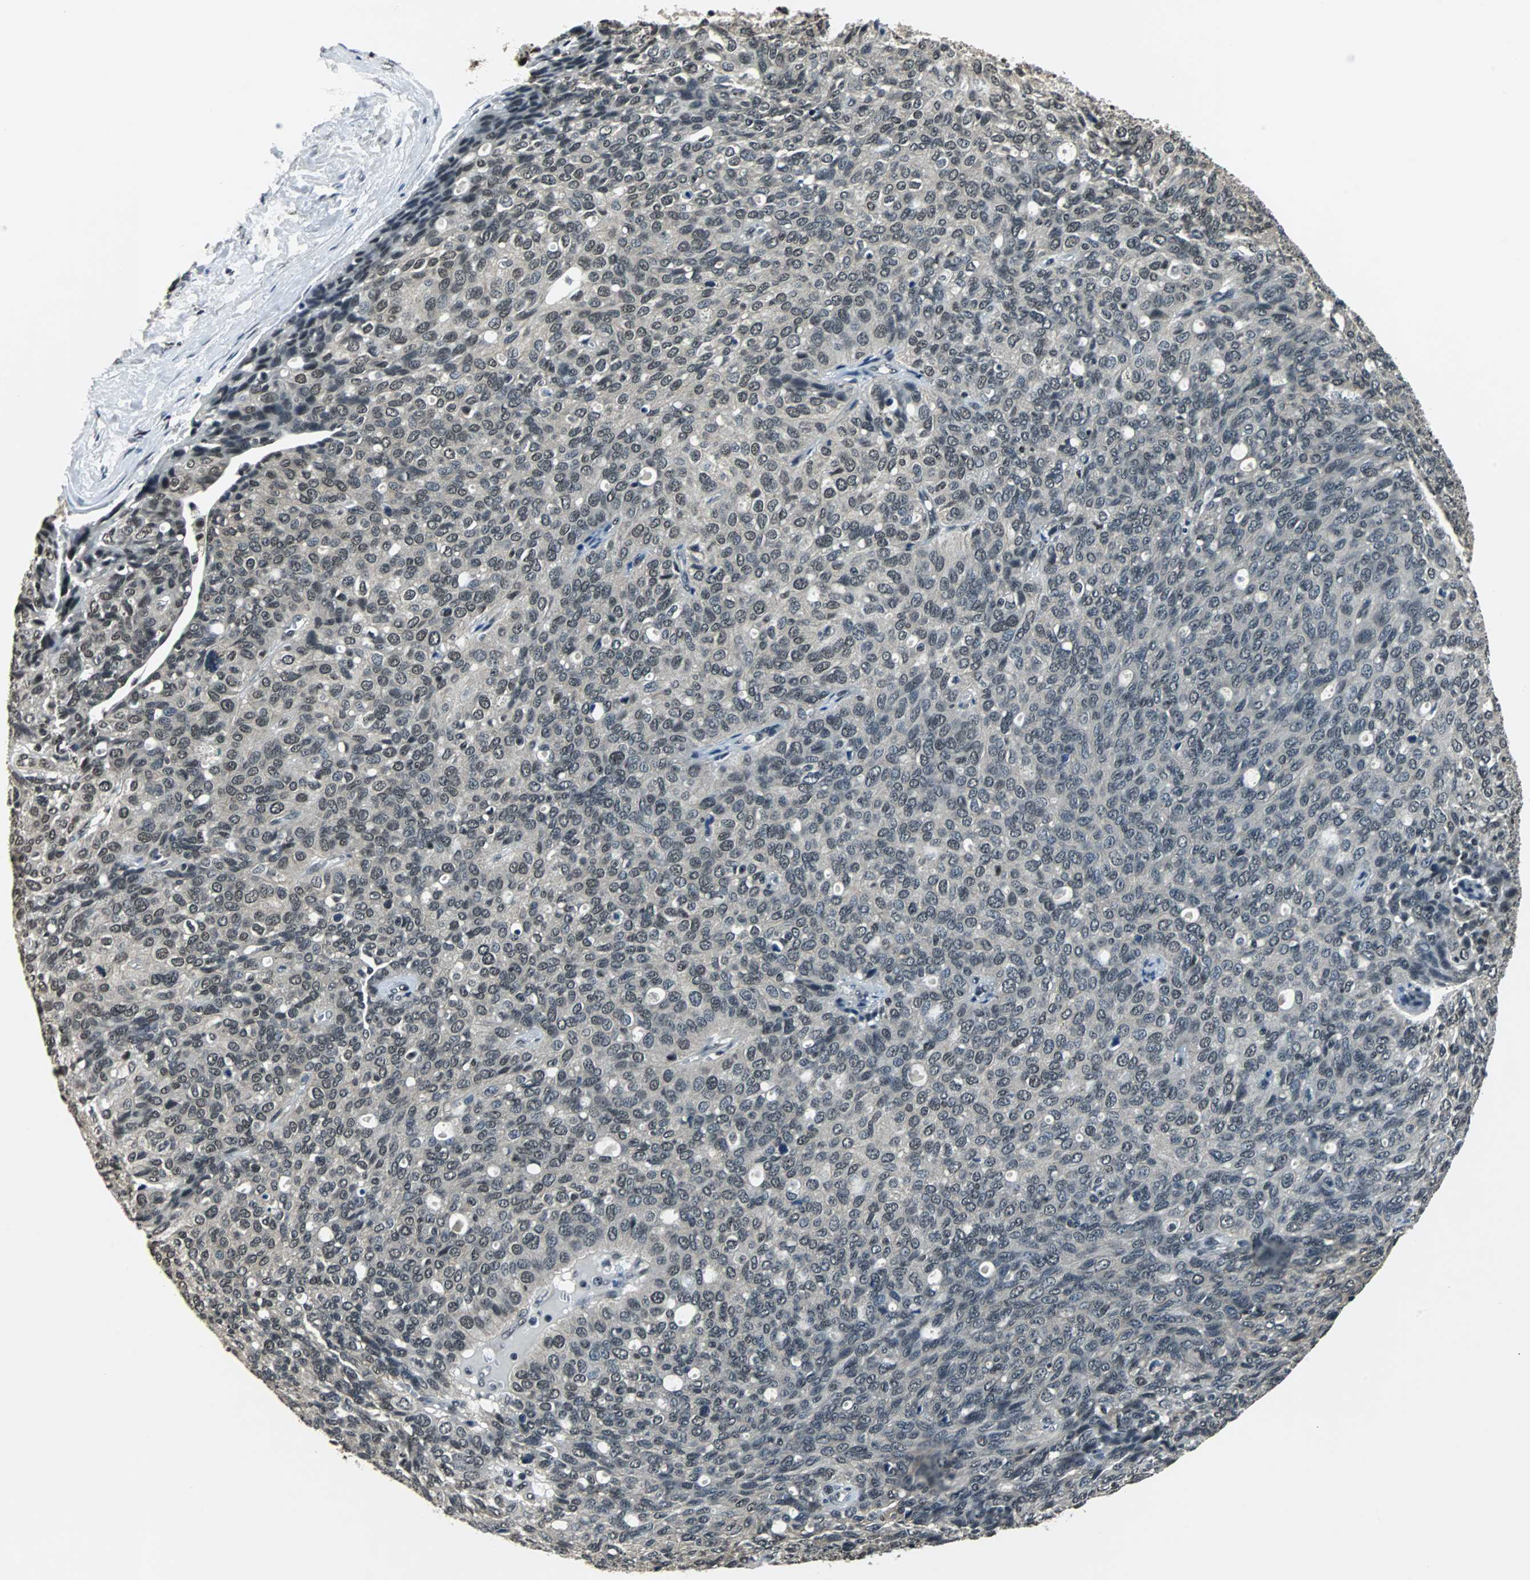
{"staining": {"intensity": "weak", "quantity": "25%-75%", "location": "cytoplasmic/membranous,nuclear"}, "tissue": "ovarian cancer", "cell_type": "Tumor cells", "image_type": "cancer", "snomed": [{"axis": "morphology", "description": "Carcinoma, endometroid"}, {"axis": "topography", "description": "Ovary"}], "caption": "High-magnification brightfield microscopy of ovarian endometroid carcinoma stained with DAB (3,3'-diaminobenzidine) (brown) and counterstained with hematoxylin (blue). tumor cells exhibit weak cytoplasmic/membranous and nuclear staining is seen in about25%-75% of cells. The protein is stained brown, and the nuclei are stained in blue (DAB IHC with brightfield microscopy, high magnification).", "gene": "RBM14", "patient": {"sex": "female", "age": 60}}